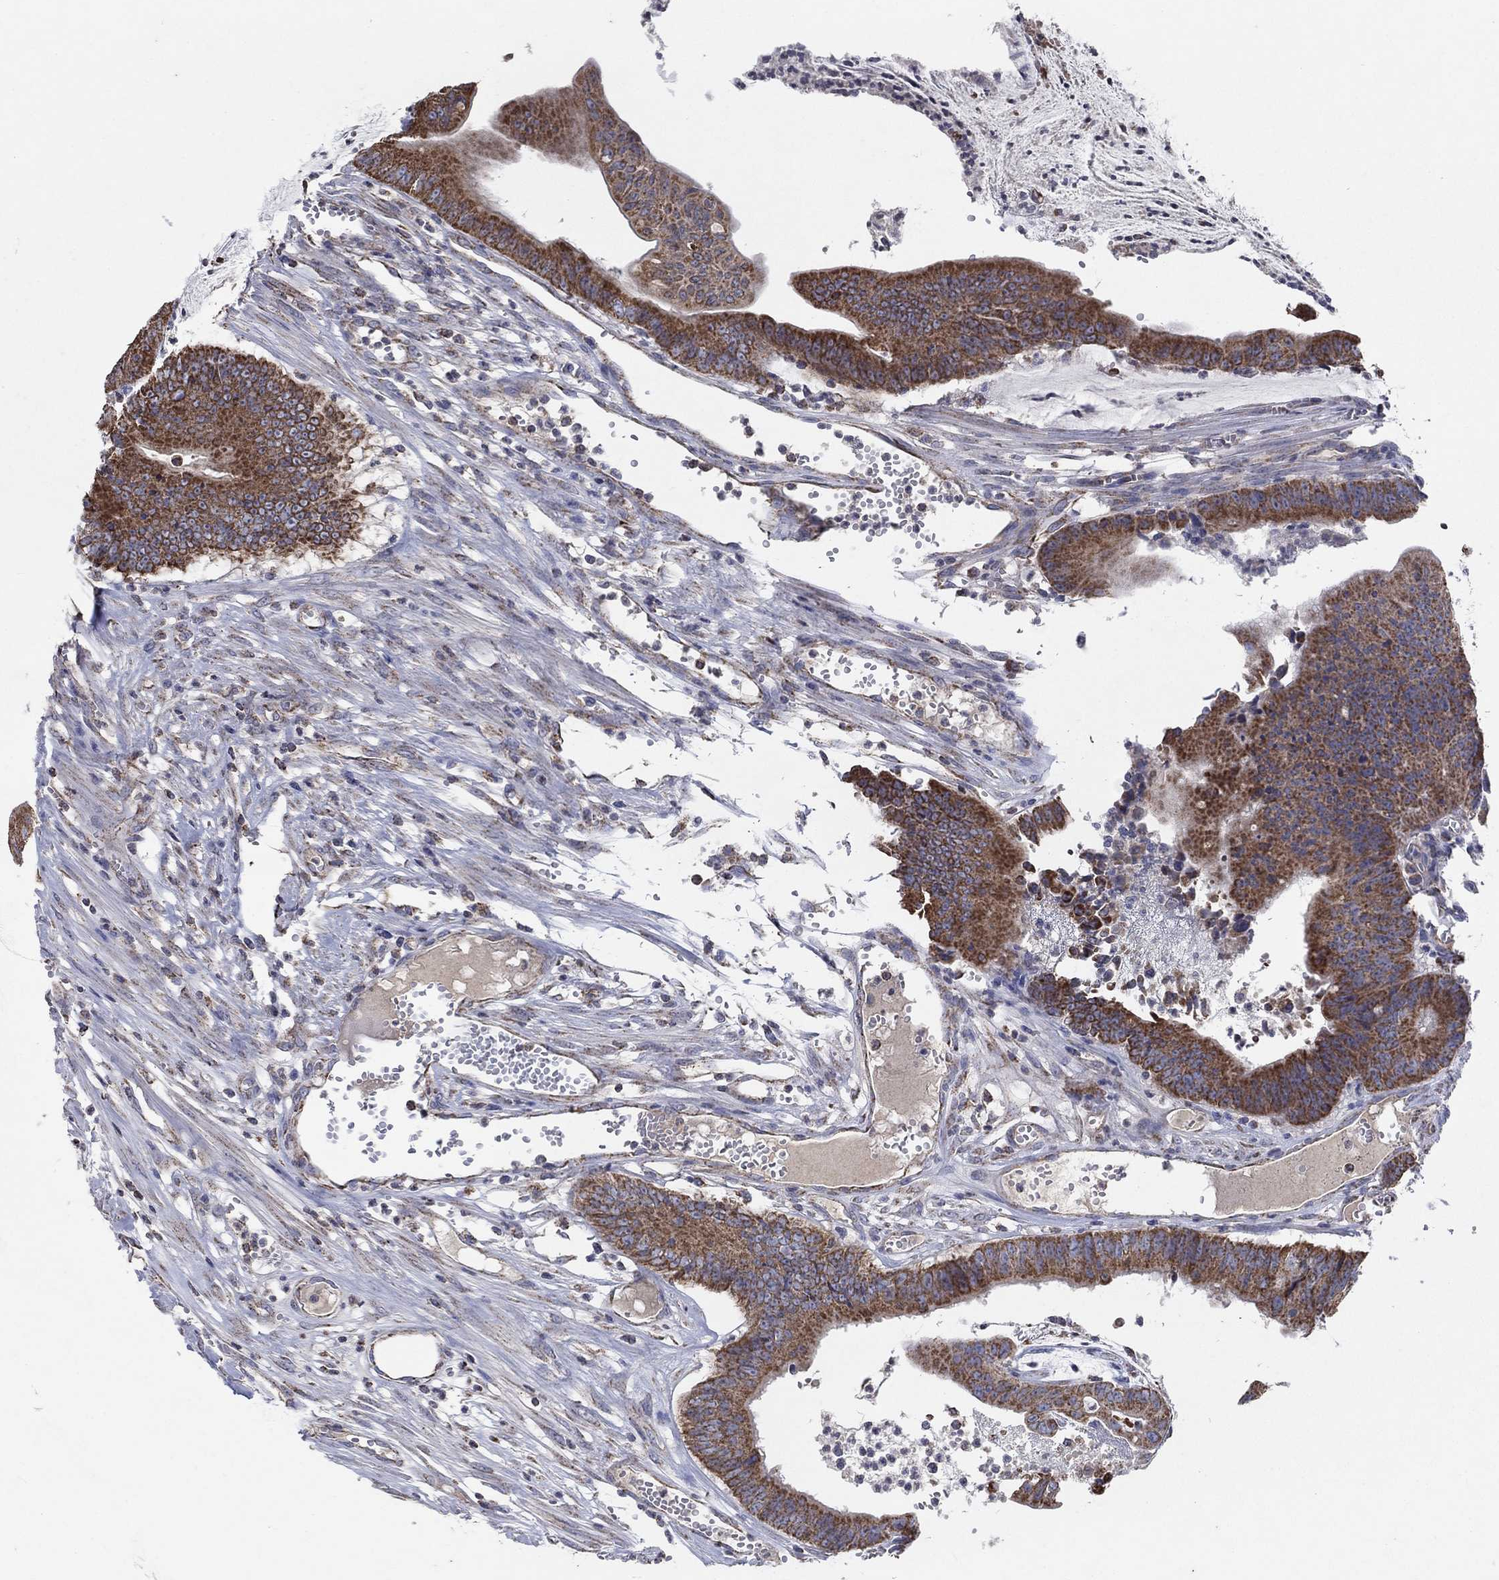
{"staining": {"intensity": "strong", "quantity": "25%-75%", "location": "cytoplasmic/membranous"}, "tissue": "colorectal cancer", "cell_type": "Tumor cells", "image_type": "cancer", "snomed": [{"axis": "morphology", "description": "Adenocarcinoma, NOS"}, {"axis": "topography", "description": "Colon"}], "caption": "High-magnification brightfield microscopy of colorectal adenocarcinoma stained with DAB (brown) and counterstained with hematoxylin (blue). tumor cells exhibit strong cytoplasmic/membranous positivity is present in approximately25%-75% of cells.", "gene": "C9orf85", "patient": {"sex": "female", "age": 69}}